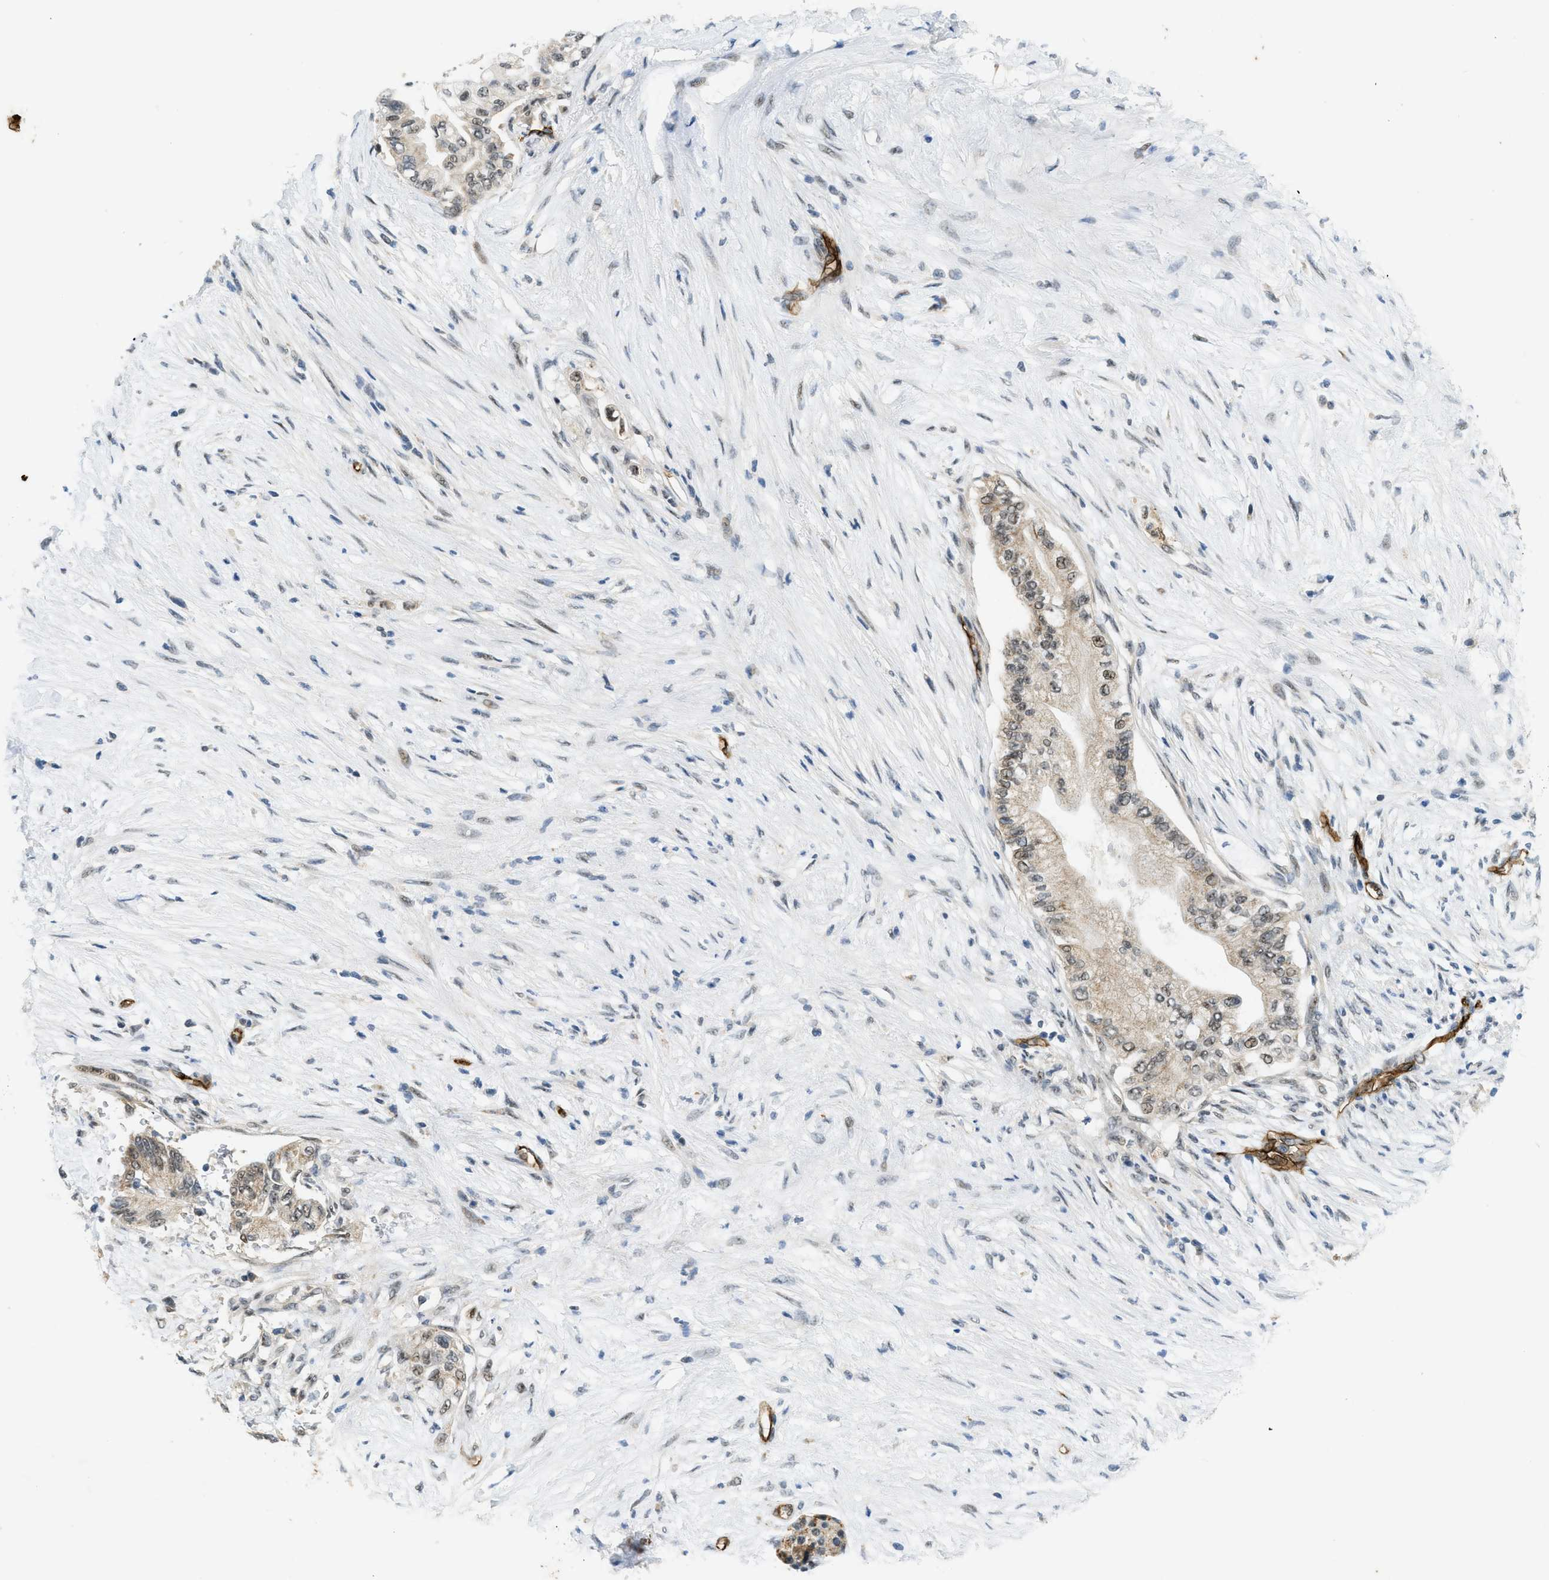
{"staining": {"intensity": "weak", "quantity": "25%-75%", "location": "cytoplasmic/membranous"}, "tissue": "pancreatic cancer", "cell_type": "Tumor cells", "image_type": "cancer", "snomed": [{"axis": "morphology", "description": "Normal tissue, NOS"}, {"axis": "morphology", "description": "Adenocarcinoma, NOS"}, {"axis": "topography", "description": "Pancreas"}, {"axis": "topography", "description": "Duodenum"}], "caption": "Human pancreatic cancer (adenocarcinoma) stained with a brown dye displays weak cytoplasmic/membranous positive staining in about 25%-75% of tumor cells.", "gene": "SLCO2A1", "patient": {"sex": "female", "age": 60}}